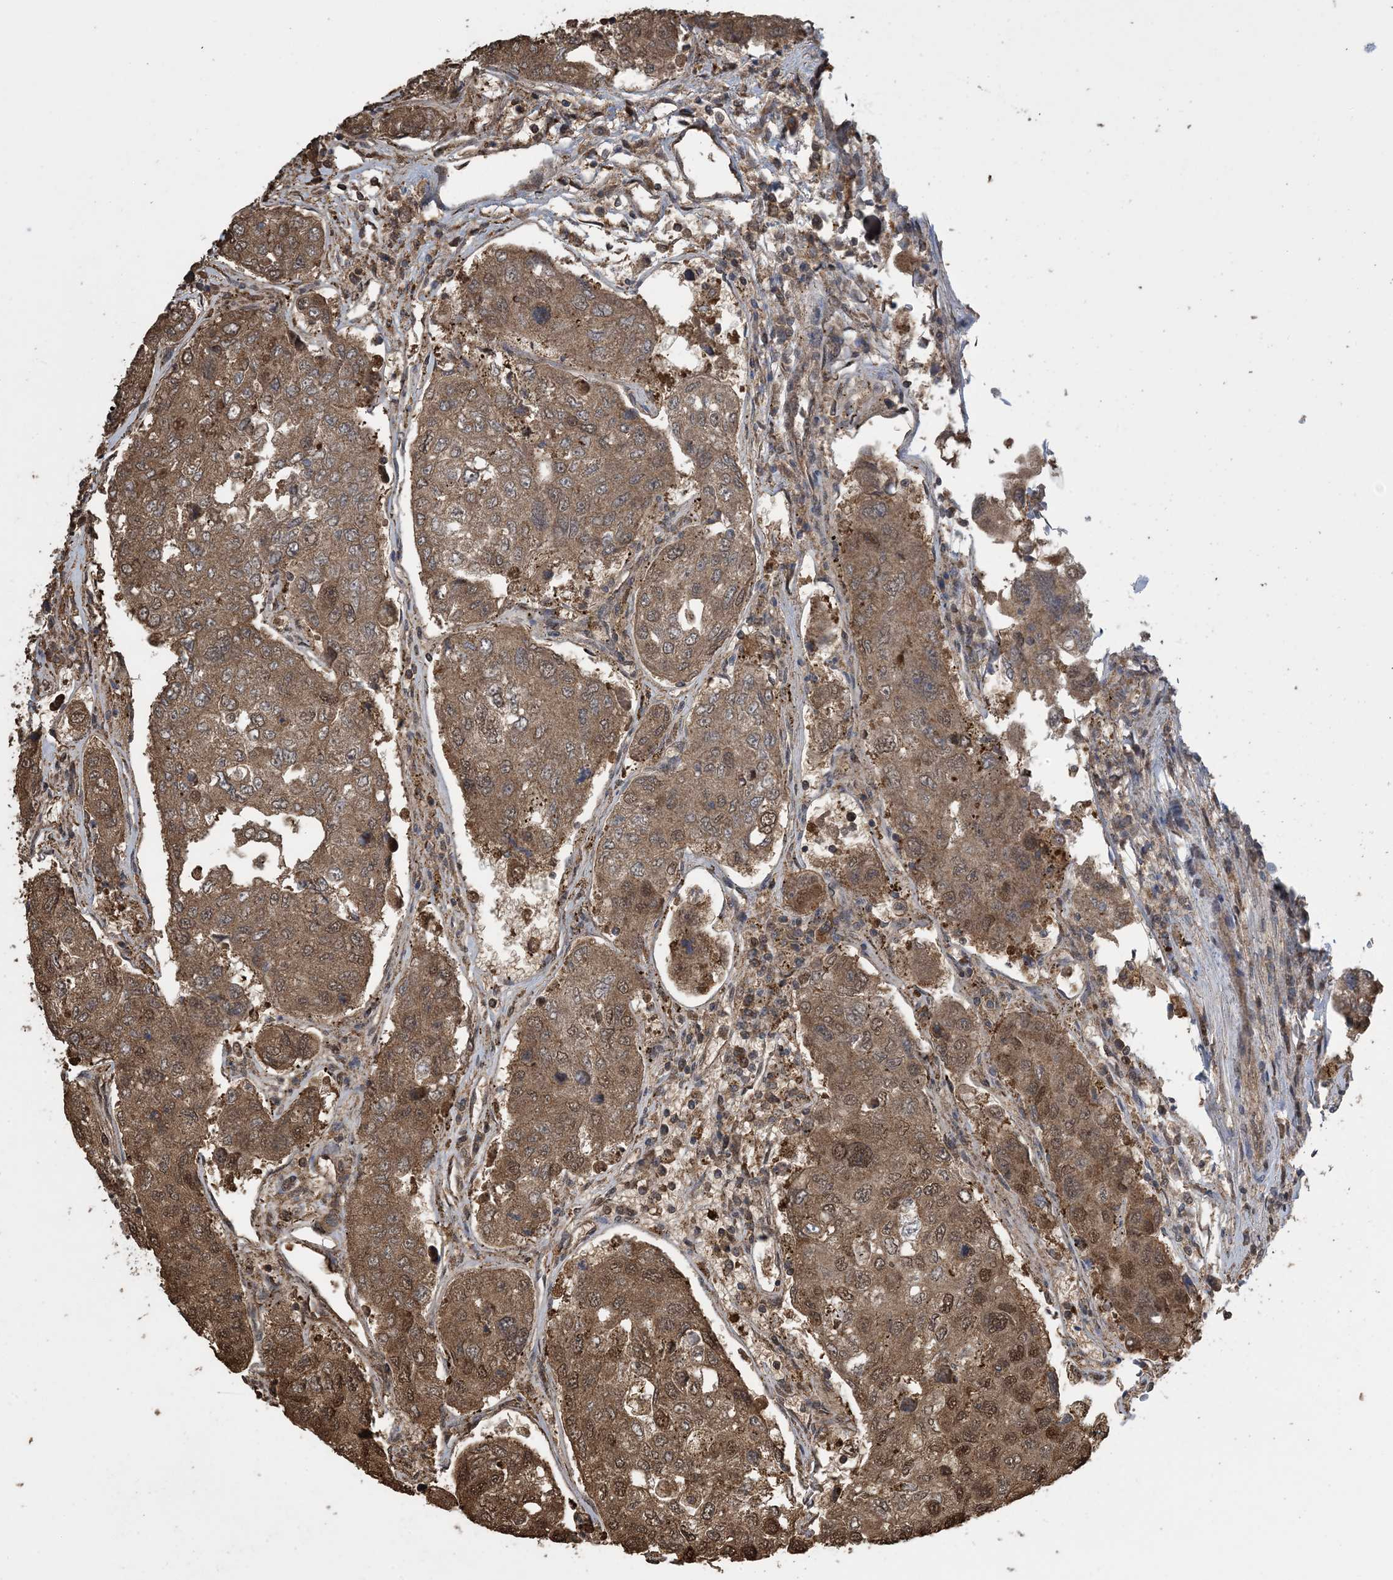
{"staining": {"intensity": "moderate", "quantity": ">75%", "location": "cytoplasmic/membranous,nuclear"}, "tissue": "urothelial cancer", "cell_type": "Tumor cells", "image_type": "cancer", "snomed": [{"axis": "morphology", "description": "Urothelial carcinoma, High grade"}, {"axis": "topography", "description": "Lymph node"}, {"axis": "topography", "description": "Urinary bladder"}], "caption": "High-power microscopy captured an immunohistochemistry (IHC) histopathology image of urothelial cancer, revealing moderate cytoplasmic/membranous and nuclear positivity in approximately >75% of tumor cells.", "gene": "HSPA1A", "patient": {"sex": "male", "age": 51}}